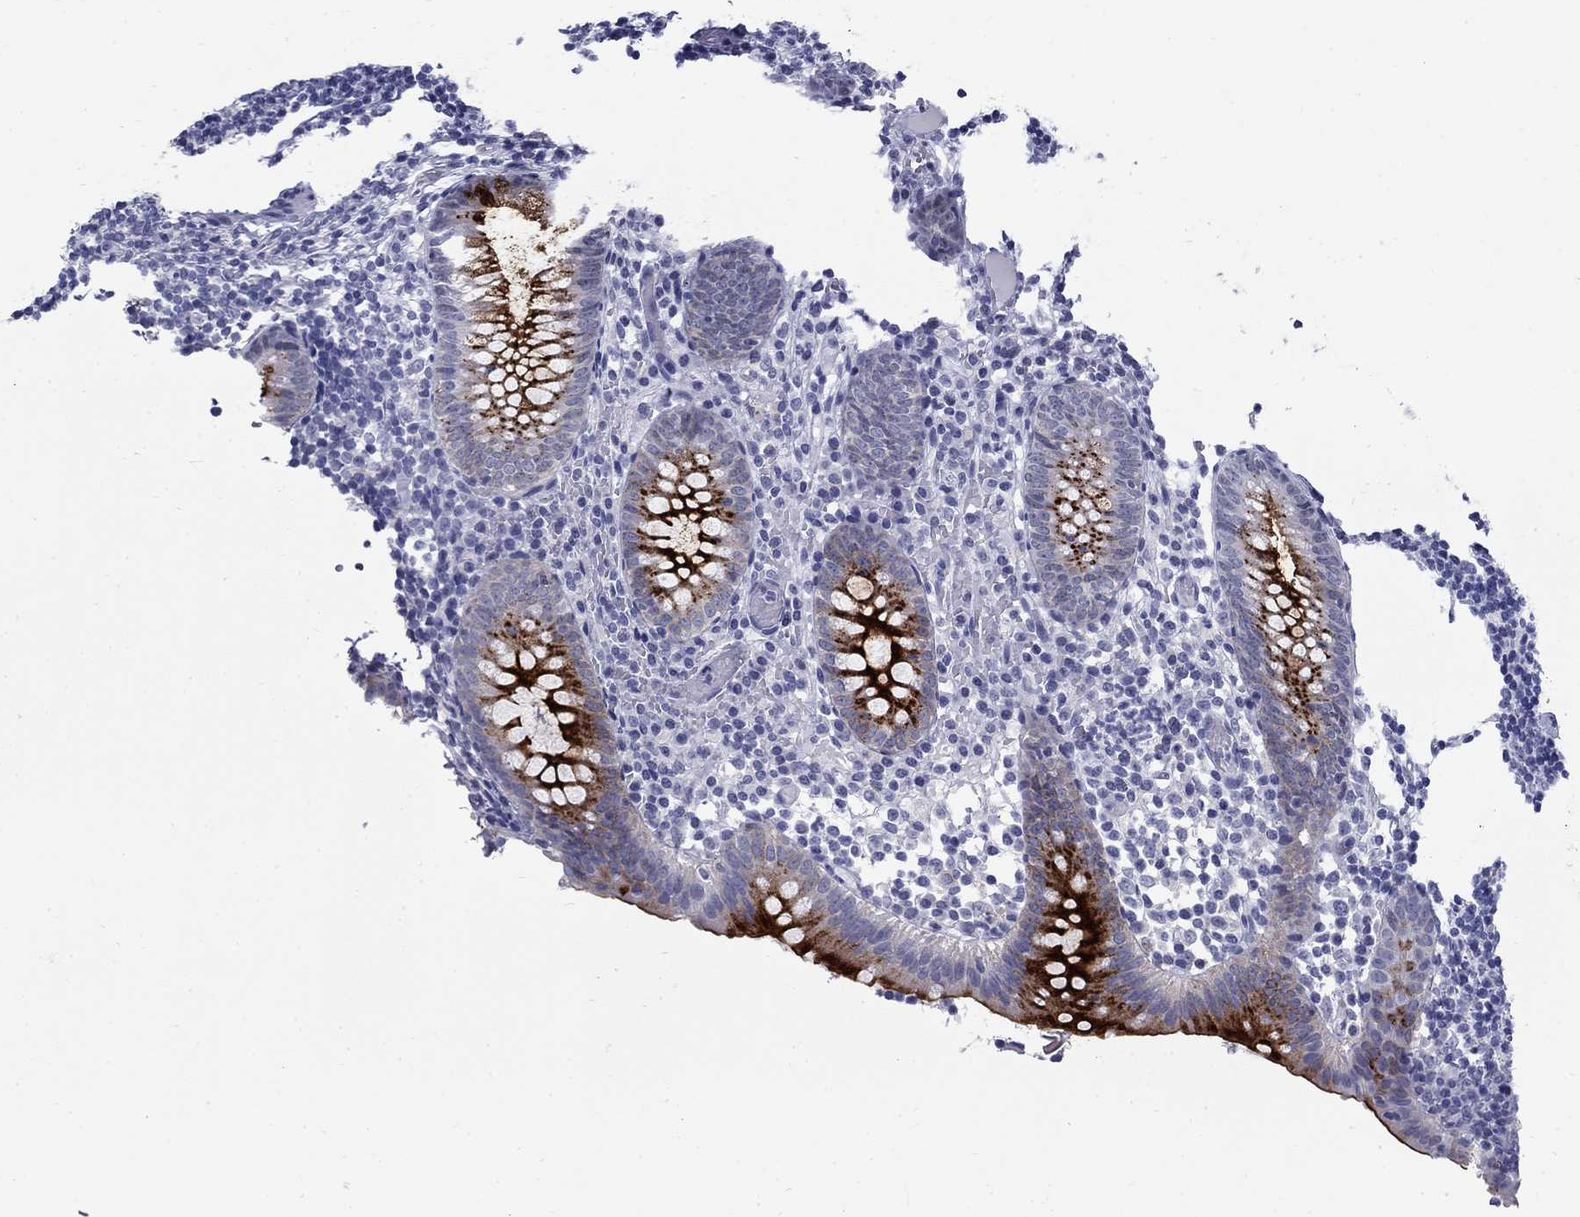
{"staining": {"intensity": "strong", "quantity": "25%-75%", "location": "cytoplasmic/membranous"}, "tissue": "appendix", "cell_type": "Glandular cells", "image_type": "normal", "snomed": [{"axis": "morphology", "description": "Normal tissue, NOS"}, {"axis": "topography", "description": "Appendix"}], "caption": "Immunohistochemistry (IHC) of benign appendix reveals high levels of strong cytoplasmic/membranous positivity in about 25%-75% of glandular cells. (Stains: DAB in brown, nuclei in blue, Microscopy: brightfield microscopy at high magnification).", "gene": "C4orf19", "patient": {"sex": "female", "age": 40}}